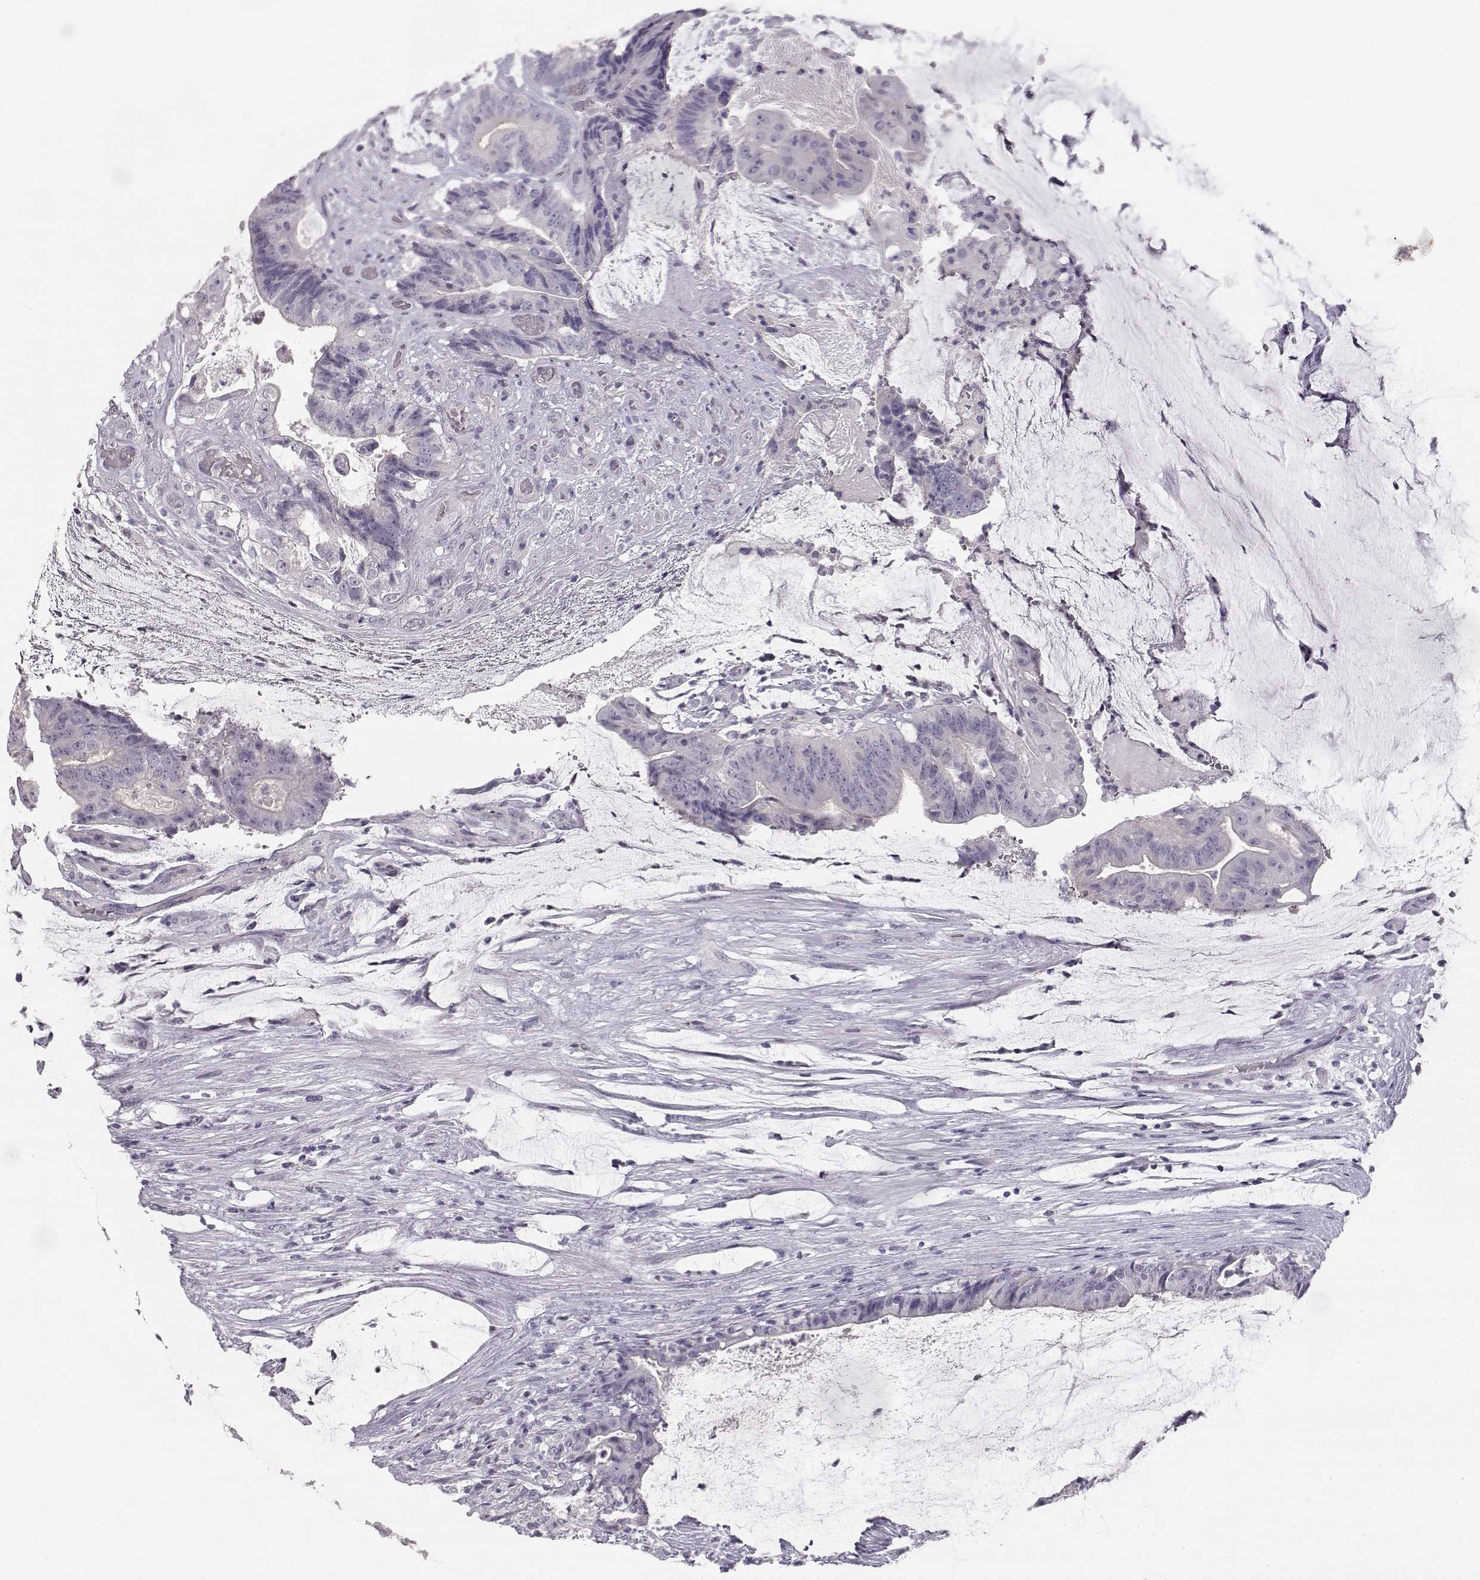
{"staining": {"intensity": "negative", "quantity": "none", "location": "none"}, "tissue": "colorectal cancer", "cell_type": "Tumor cells", "image_type": "cancer", "snomed": [{"axis": "morphology", "description": "Adenocarcinoma, NOS"}, {"axis": "topography", "description": "Colon"}], "caption": "Human colorectal cancer stained for a protein using IHC reveals no expression in tumor cells.", "gene": "MYCBPAP", "patient": {"sex": "female", "age": 43}}